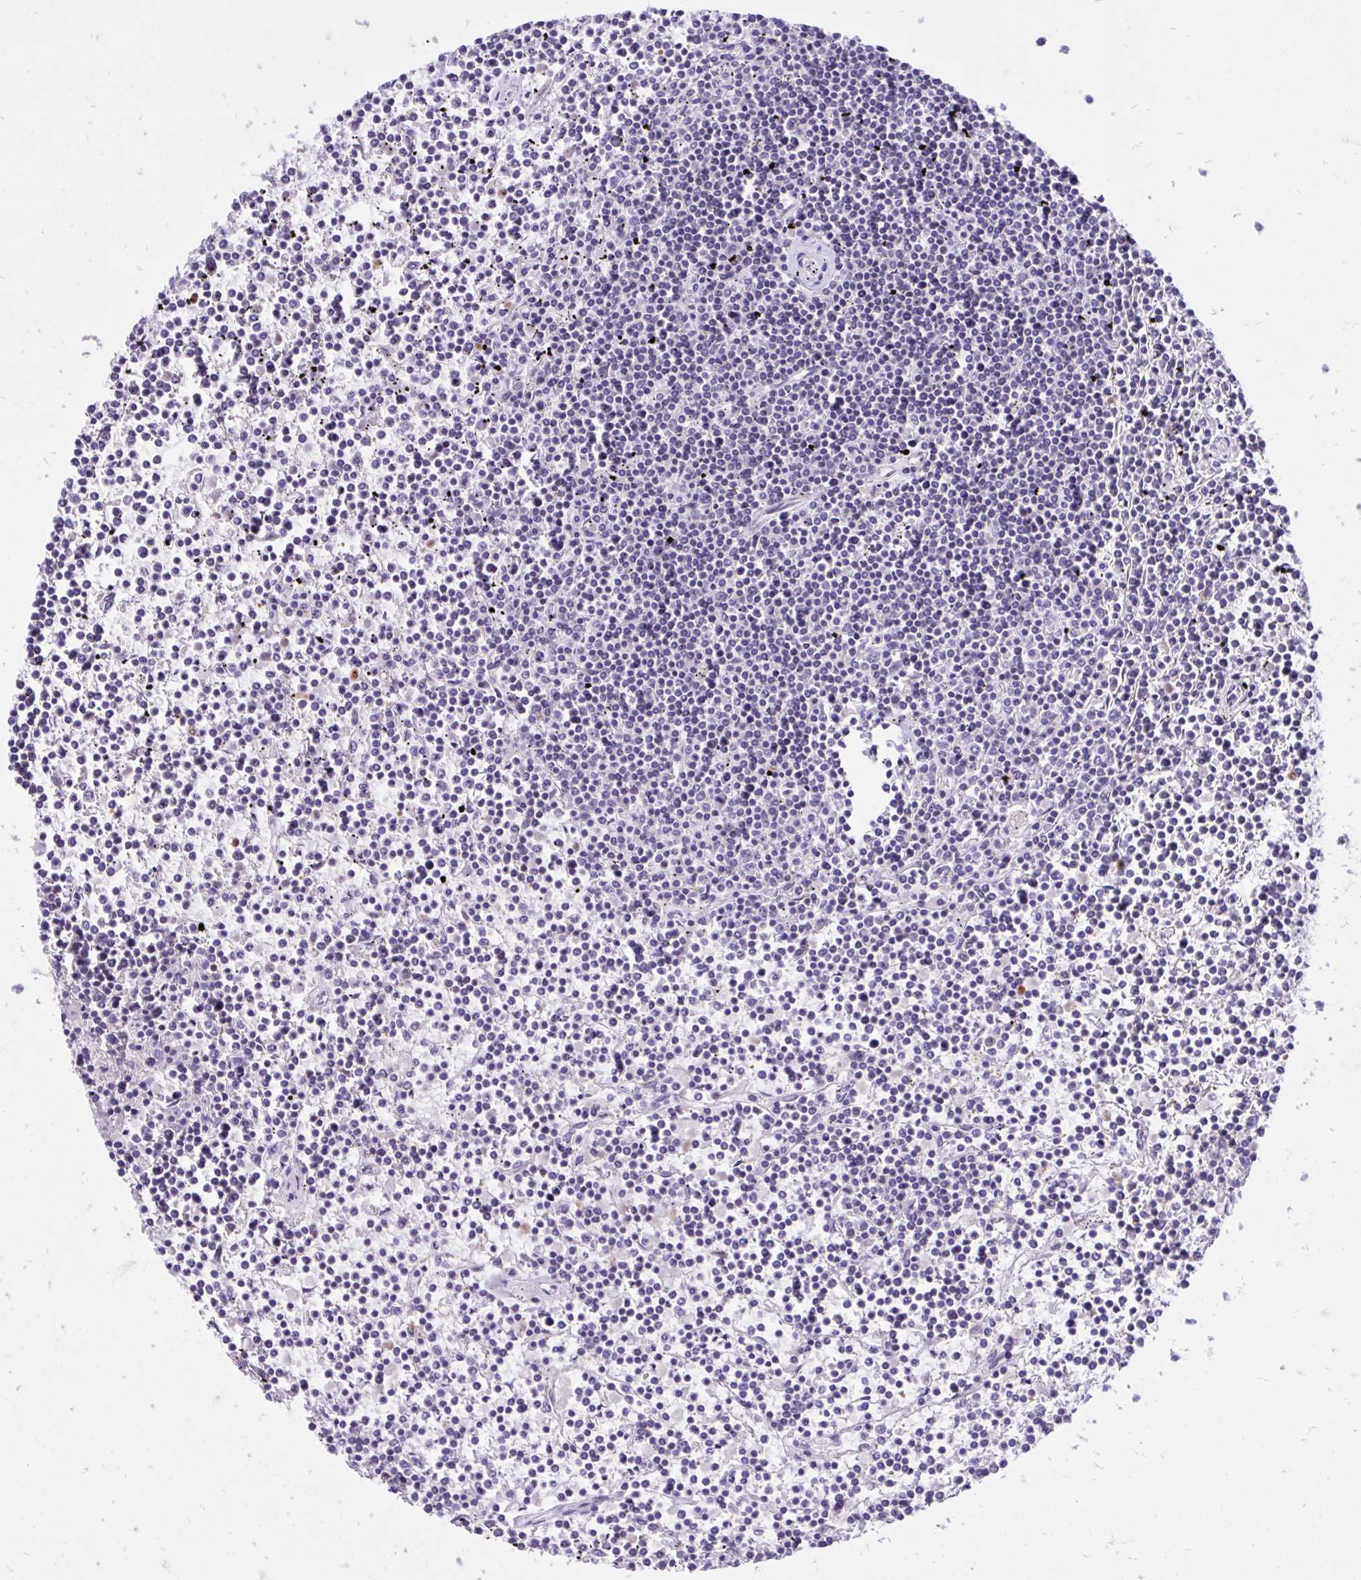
{"staining": {"intensity": "negative", "quantity": "none", "location": "none"}, "tissue": "lymphoma", "cell_type": "Tumor cells", "image_type": "cancer", "snomed": [{"axis": "morphology", "description": "Malignant lymphoma, non-Hodgkin's type, Low grade"}, {"axis": "topography", "description": "Spleen"}], "caption": "DAB (3,3'-diaminobenzidine) immunohistochemical staining of human lymphoma demonstrates no significant expression in tumor cells.", "gene": "CXCL8", "patient": {"sex": "female", "age": 19}}